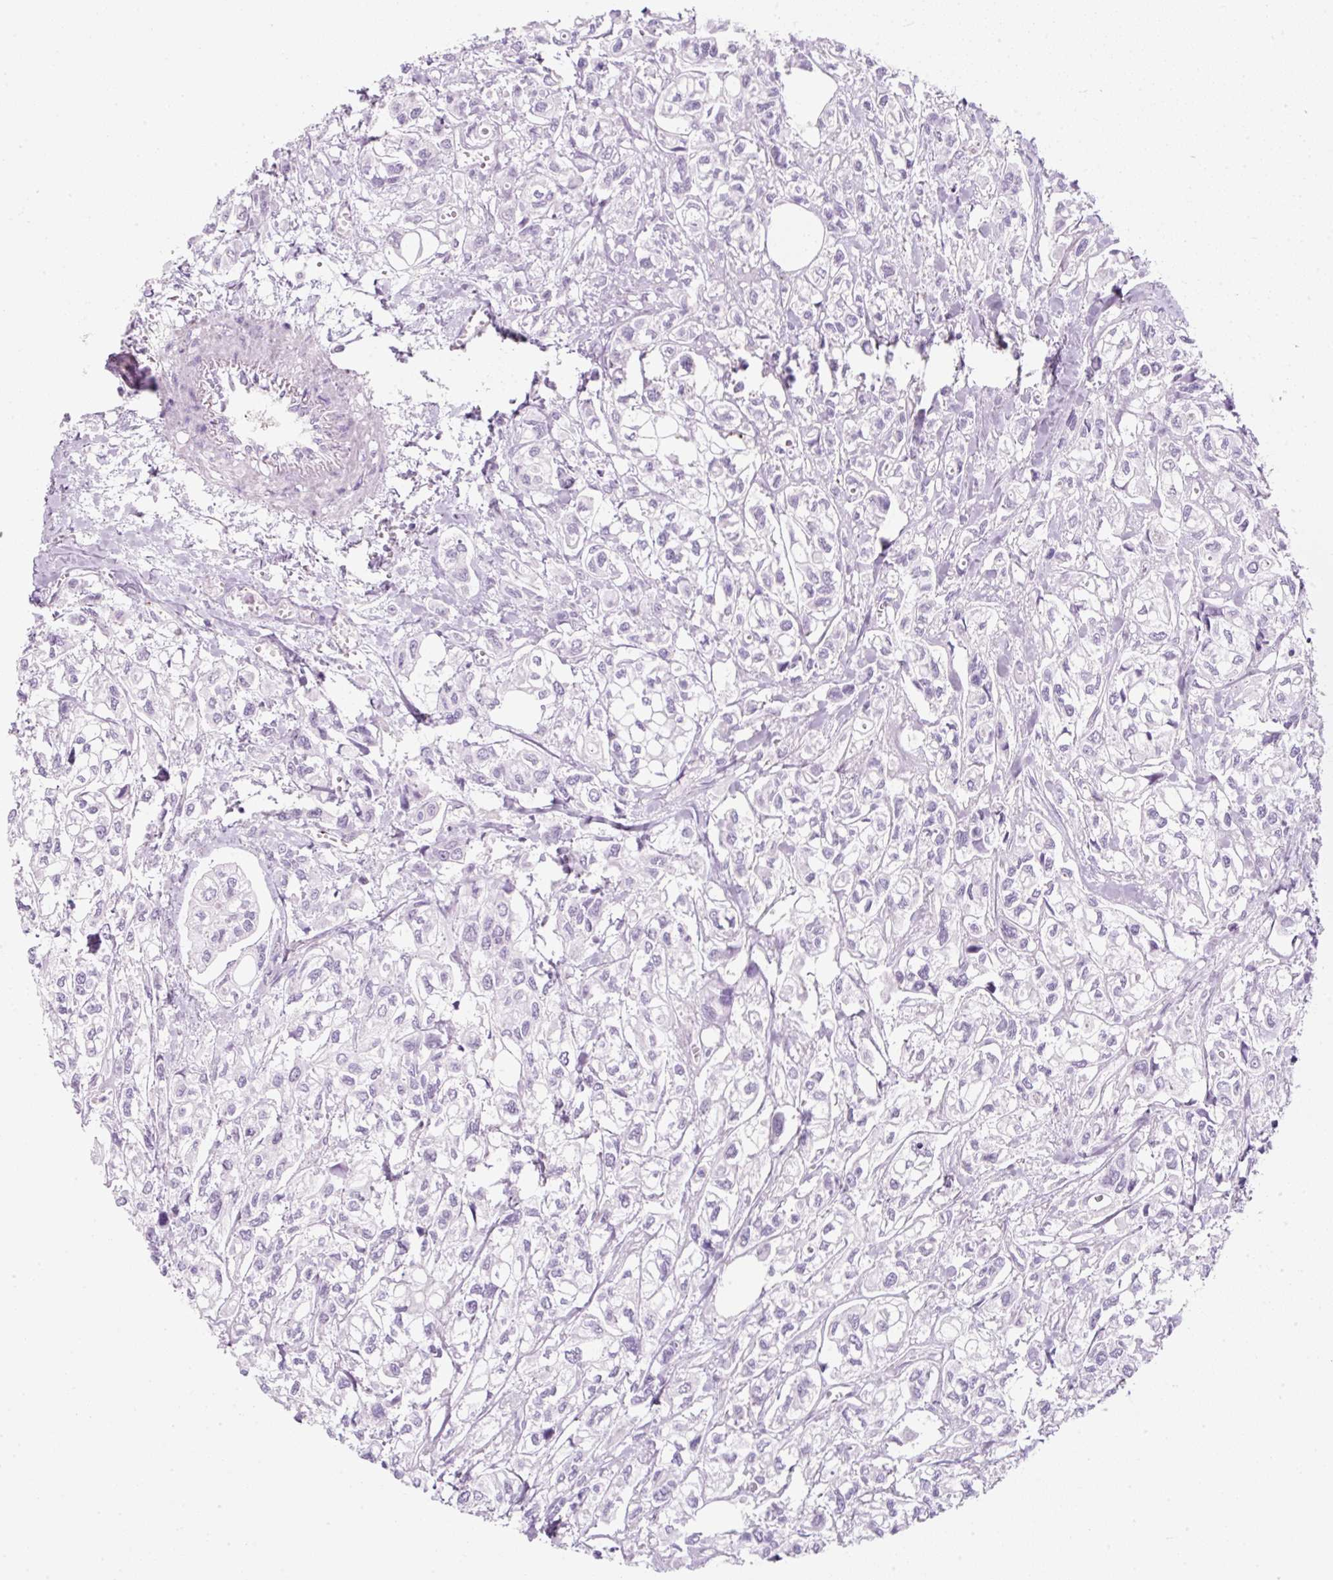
{"staining": {"intensity": "negative", "quantity": "none", "location": "none"}, "tissue": "urothelial cancer", "cell_type": "Tumor cells", "image_type": "cancer", "snomed": [{"axis": "morphology", "description": "Urothelial carcinoma, High grade"}, {"axis": "topography", "description": "Urinary bladder"}], "caption": "An image of urothelial carcinoma (high-grade) stained for a protein displays no brown staining in tumor cells.", "gene": "PF4V1", "patient": {"sex": "male", "age": 67}}